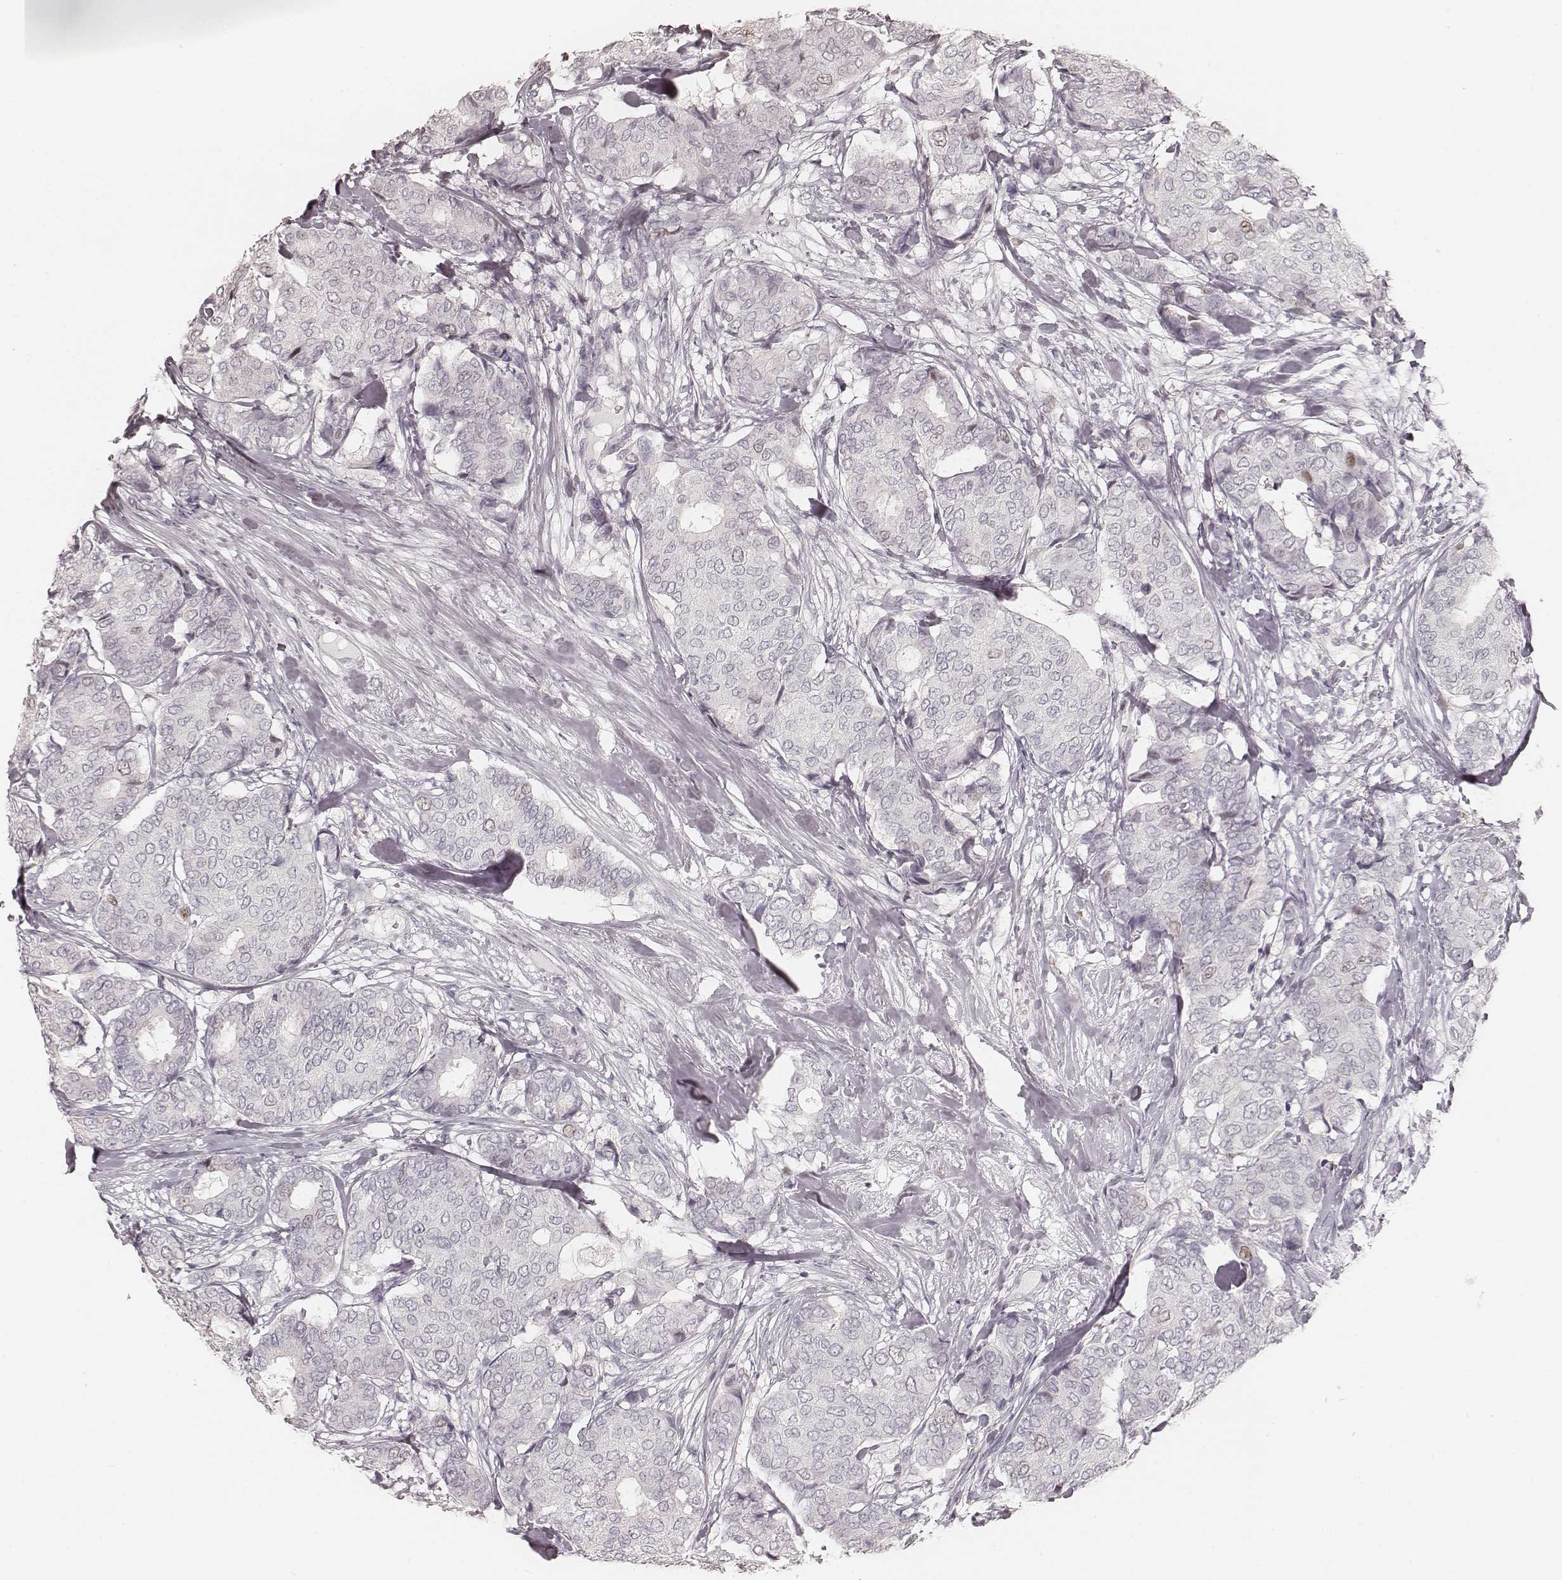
{"staining": {"intensity": "negative", "quantity": "none", "location": "none"}, "tissue": "breast cancer", "cell_type": "Tumor cells", "image_type": "cancer", "snomed": [{"axis": "morphology", "description": "Duct carcinoma"}, {"axis": "topography", "description": "Breast"}], "caption": "Protein analysis of breast infiltrating ductal carcinoma shows no significant staining in tumor cells.", "gene": "TEX37", "patient": {"sex": "female", "age": 75}}